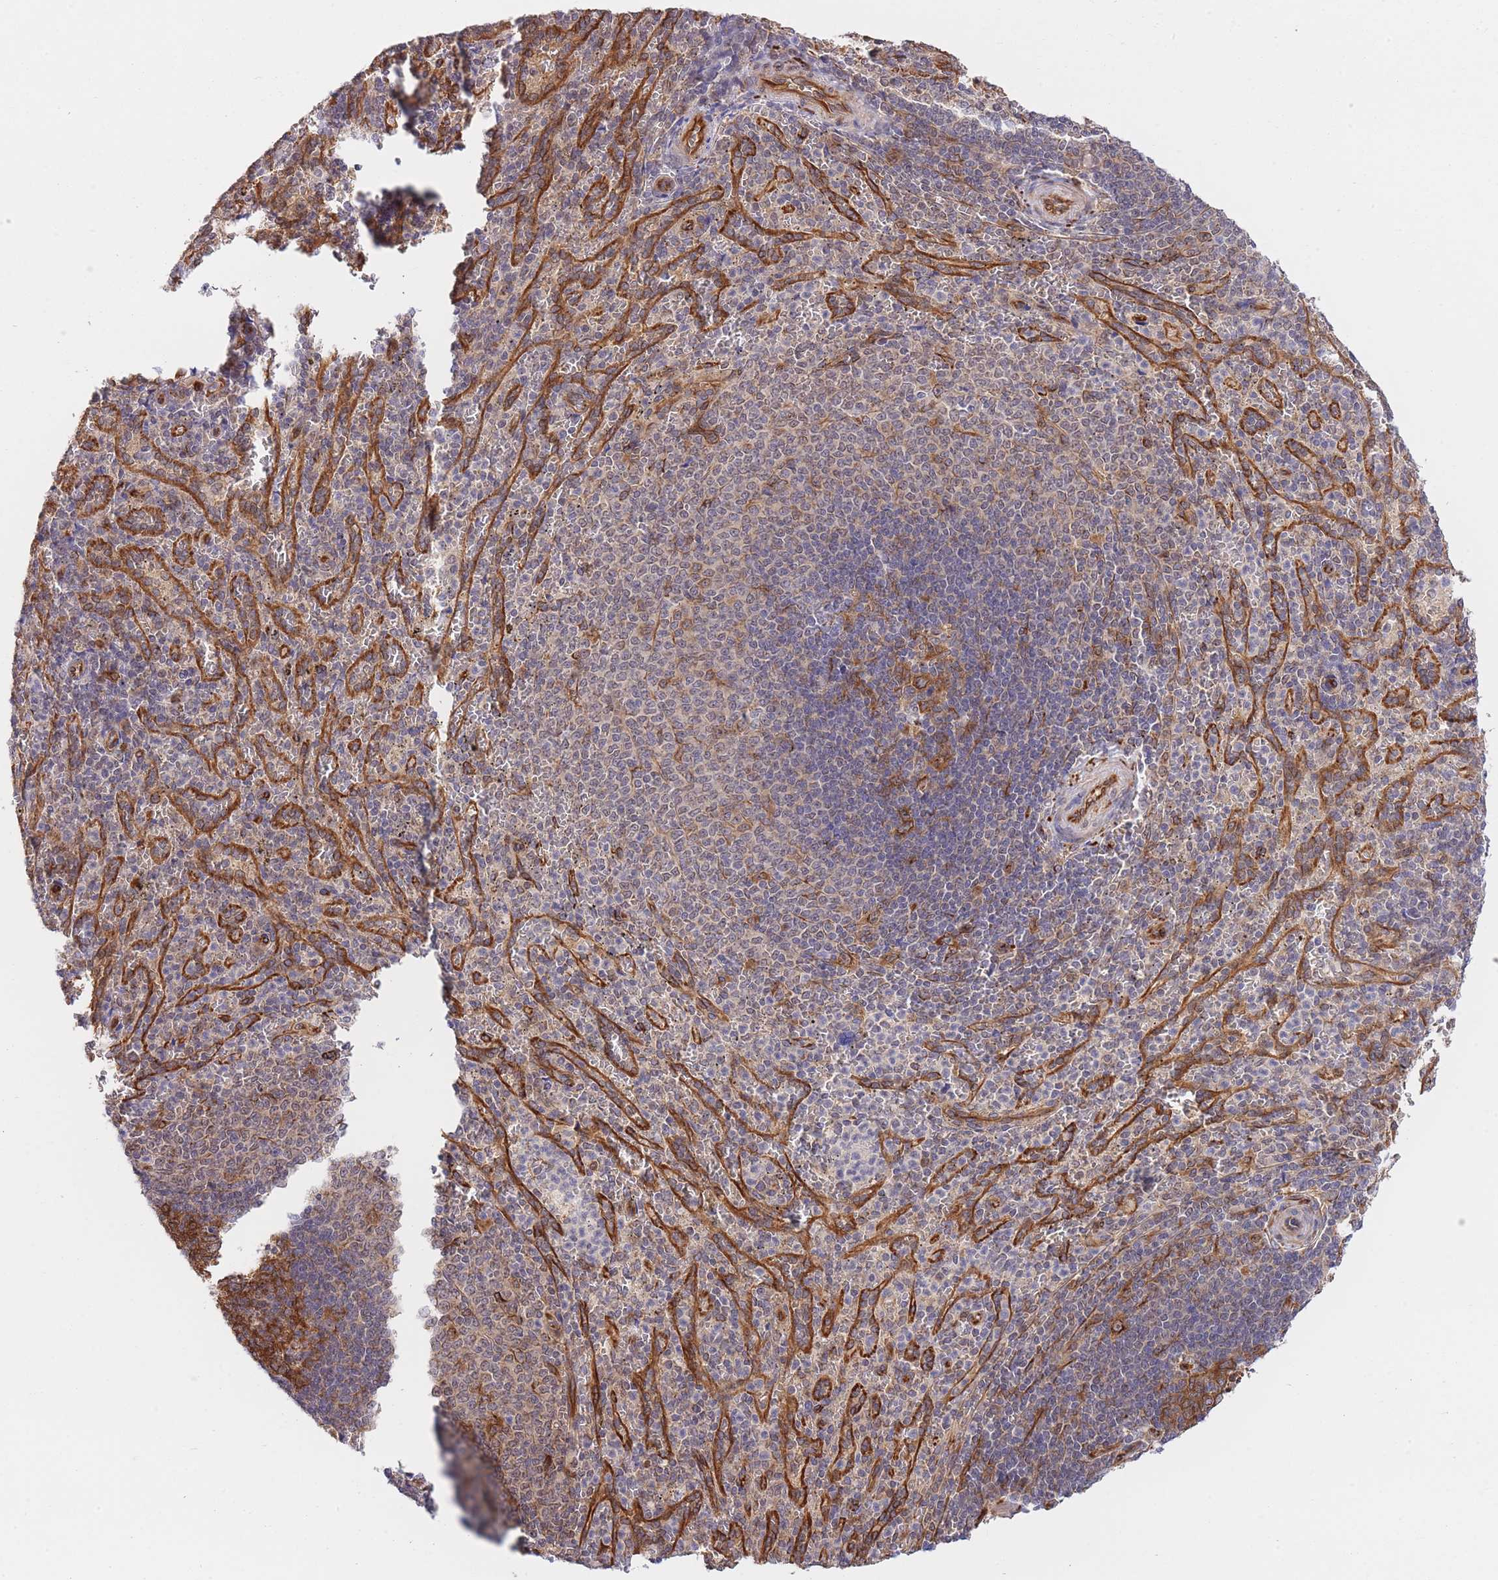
{"staining": {"intensity": "negative", "quantity": "none", "location": "none"}, "tissue": "spleen", "cell_type": "Cells in red pulp", "image_type": "normal", "snomed": [{"axis": "morphology", "description": "Normal tissue, NOS"}, {"axis": "topography", "description": "Spleen"}], "caption": "This is a image of immunohistochemistry (IHC) staining of benign spleen, which shows no positivity in cells in red pulp. The staining was performed using DAB (3,3'-diaminobenzidine) to visualize the protein expression in brown, while the nuclei were stained in blue with hematoxylin (Magnification: 20x).", "gene": "EXOSC8", "patient": {"sex": "female", "age": 21}}